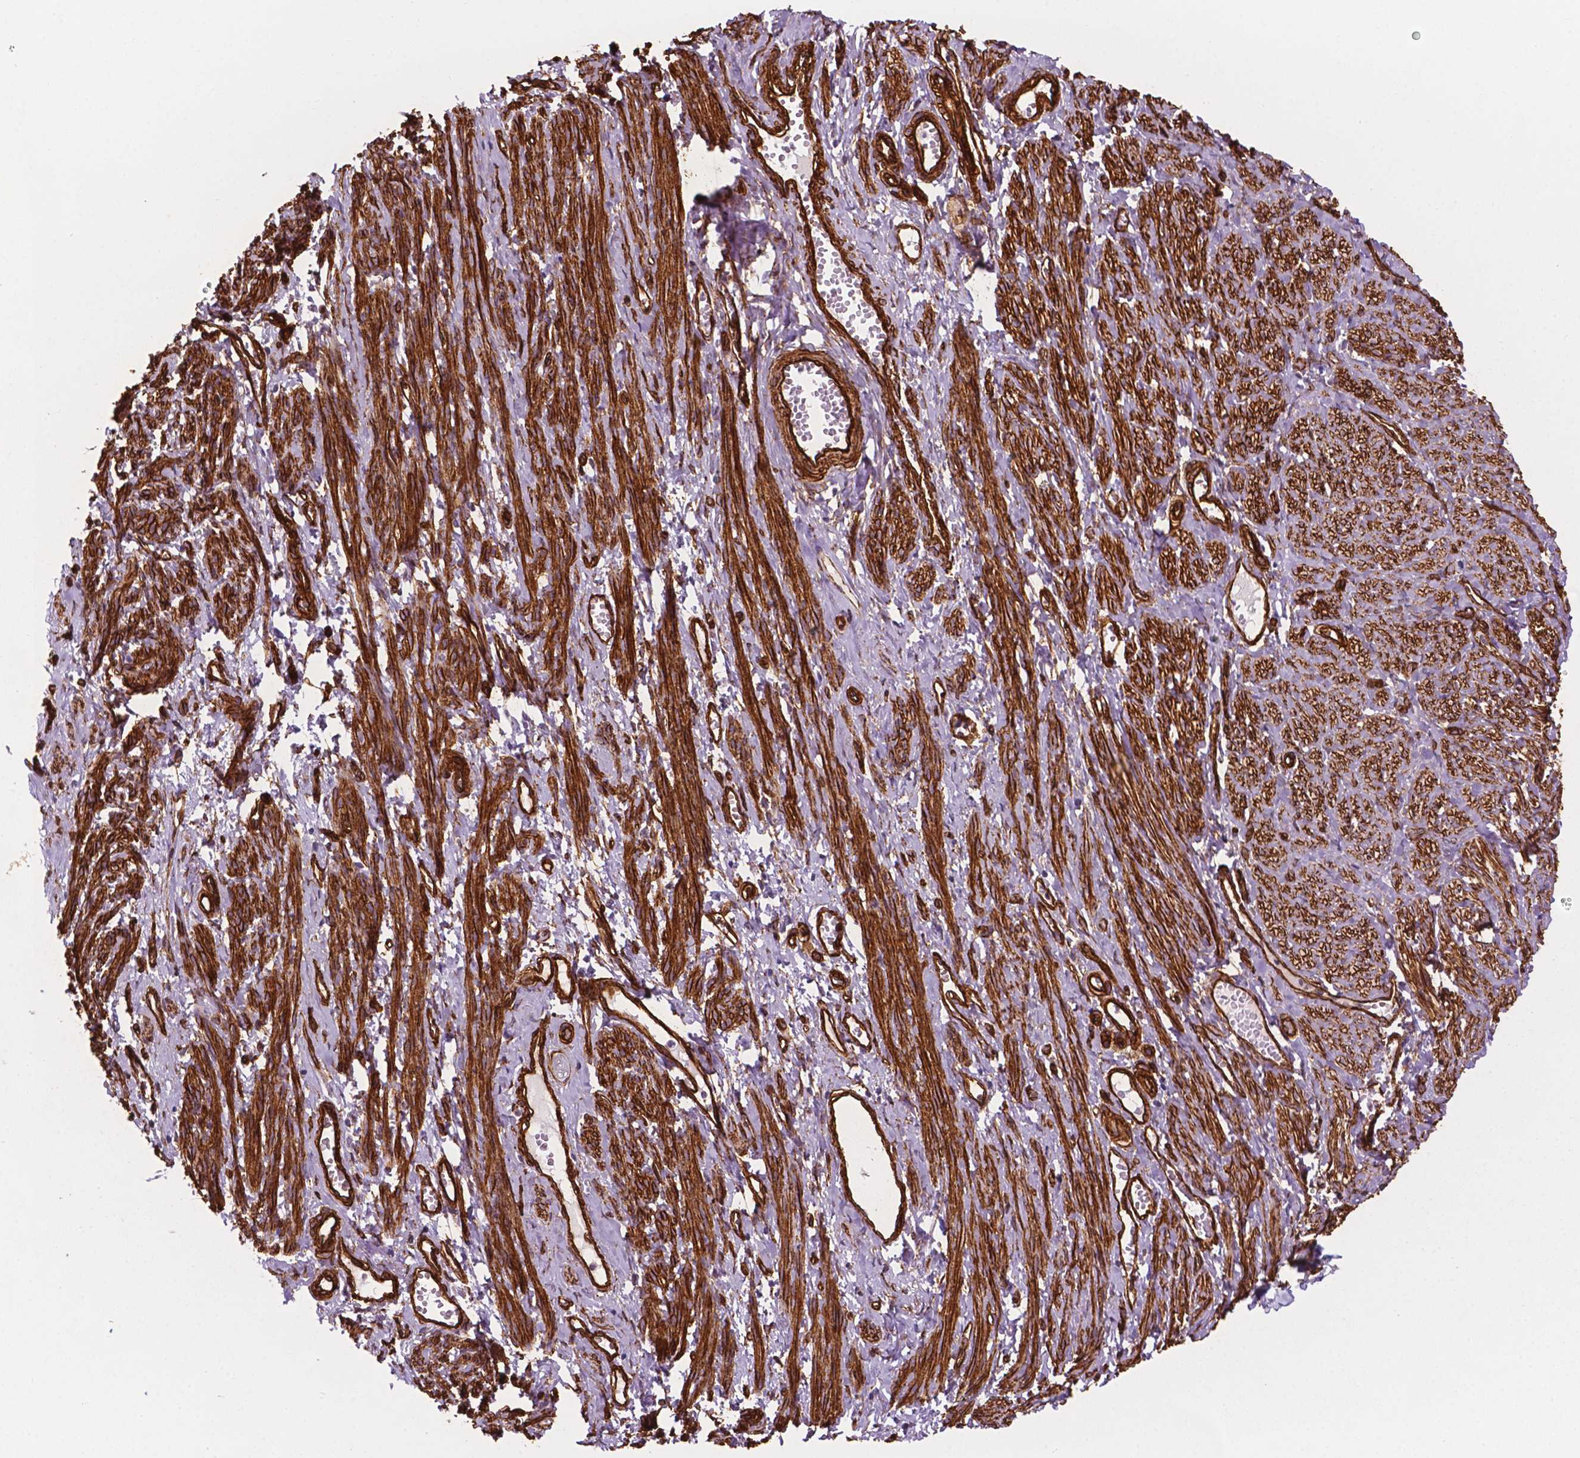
{"staining": {"intensity": "strong", "quantity": ">75%", "location": "cytoplasmic/membranous"}, "tissue": "smooth muscle", "cell_type": "Smooth muscle cells", "image_type": "normal", "snomed": [{"axis": "morphology", "description": "Normal tissue, NOS"}, {"axis": "topography", "description": "Smooth muscle"}], "caption": "Immunohistochemical staining of unremarkable smooth muscle demonstrates strong cytoplasmic/membranous protein positivity in approximately >75% of smooth muscle cells. The protein is shown in brown color, while the nuclei are stained blue.", "gene": "EGFL8", "patient": {"sex": "female", "age": 65}}